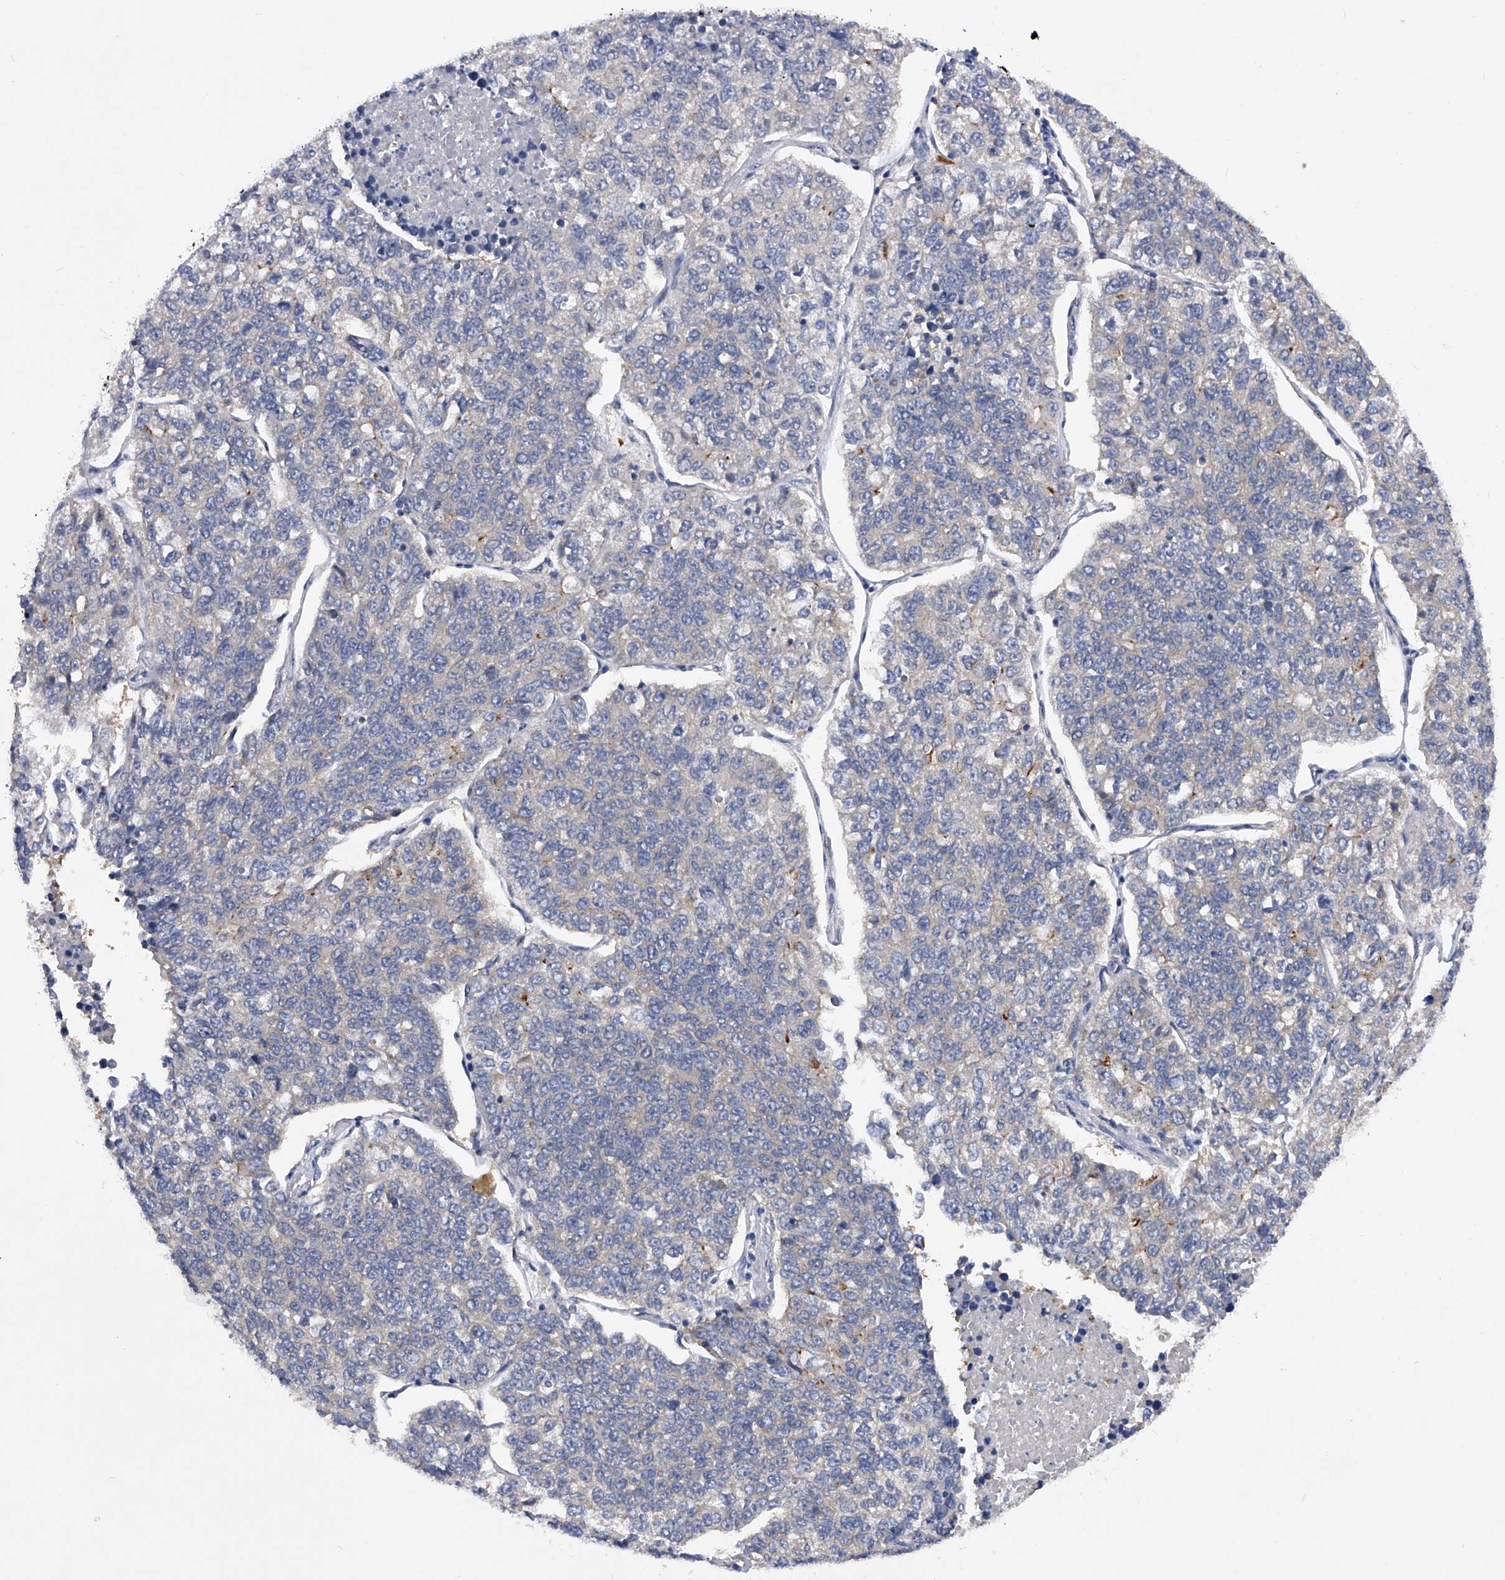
{"staining": {"intensity": "negative", "quantity": "none", "location": "none"}, "tissue": "lung cancer", "cell_type": "Tumor cells", "image_type": "cancer", "snomed": [{"axis": "morphology", "description": "Adenocarcinoma, NOS"}, {"axis": "topography", "description": "Lung"}], "caption": "Immunohistochemistry photomicrograph of neoplastic tissue: human adenocarcinoma (lung) stained with DAB demonstrates no significant protein positivity in tumor cells.", "gene": "PPP5C", "patient": {"sex": "male", "age": 49}}